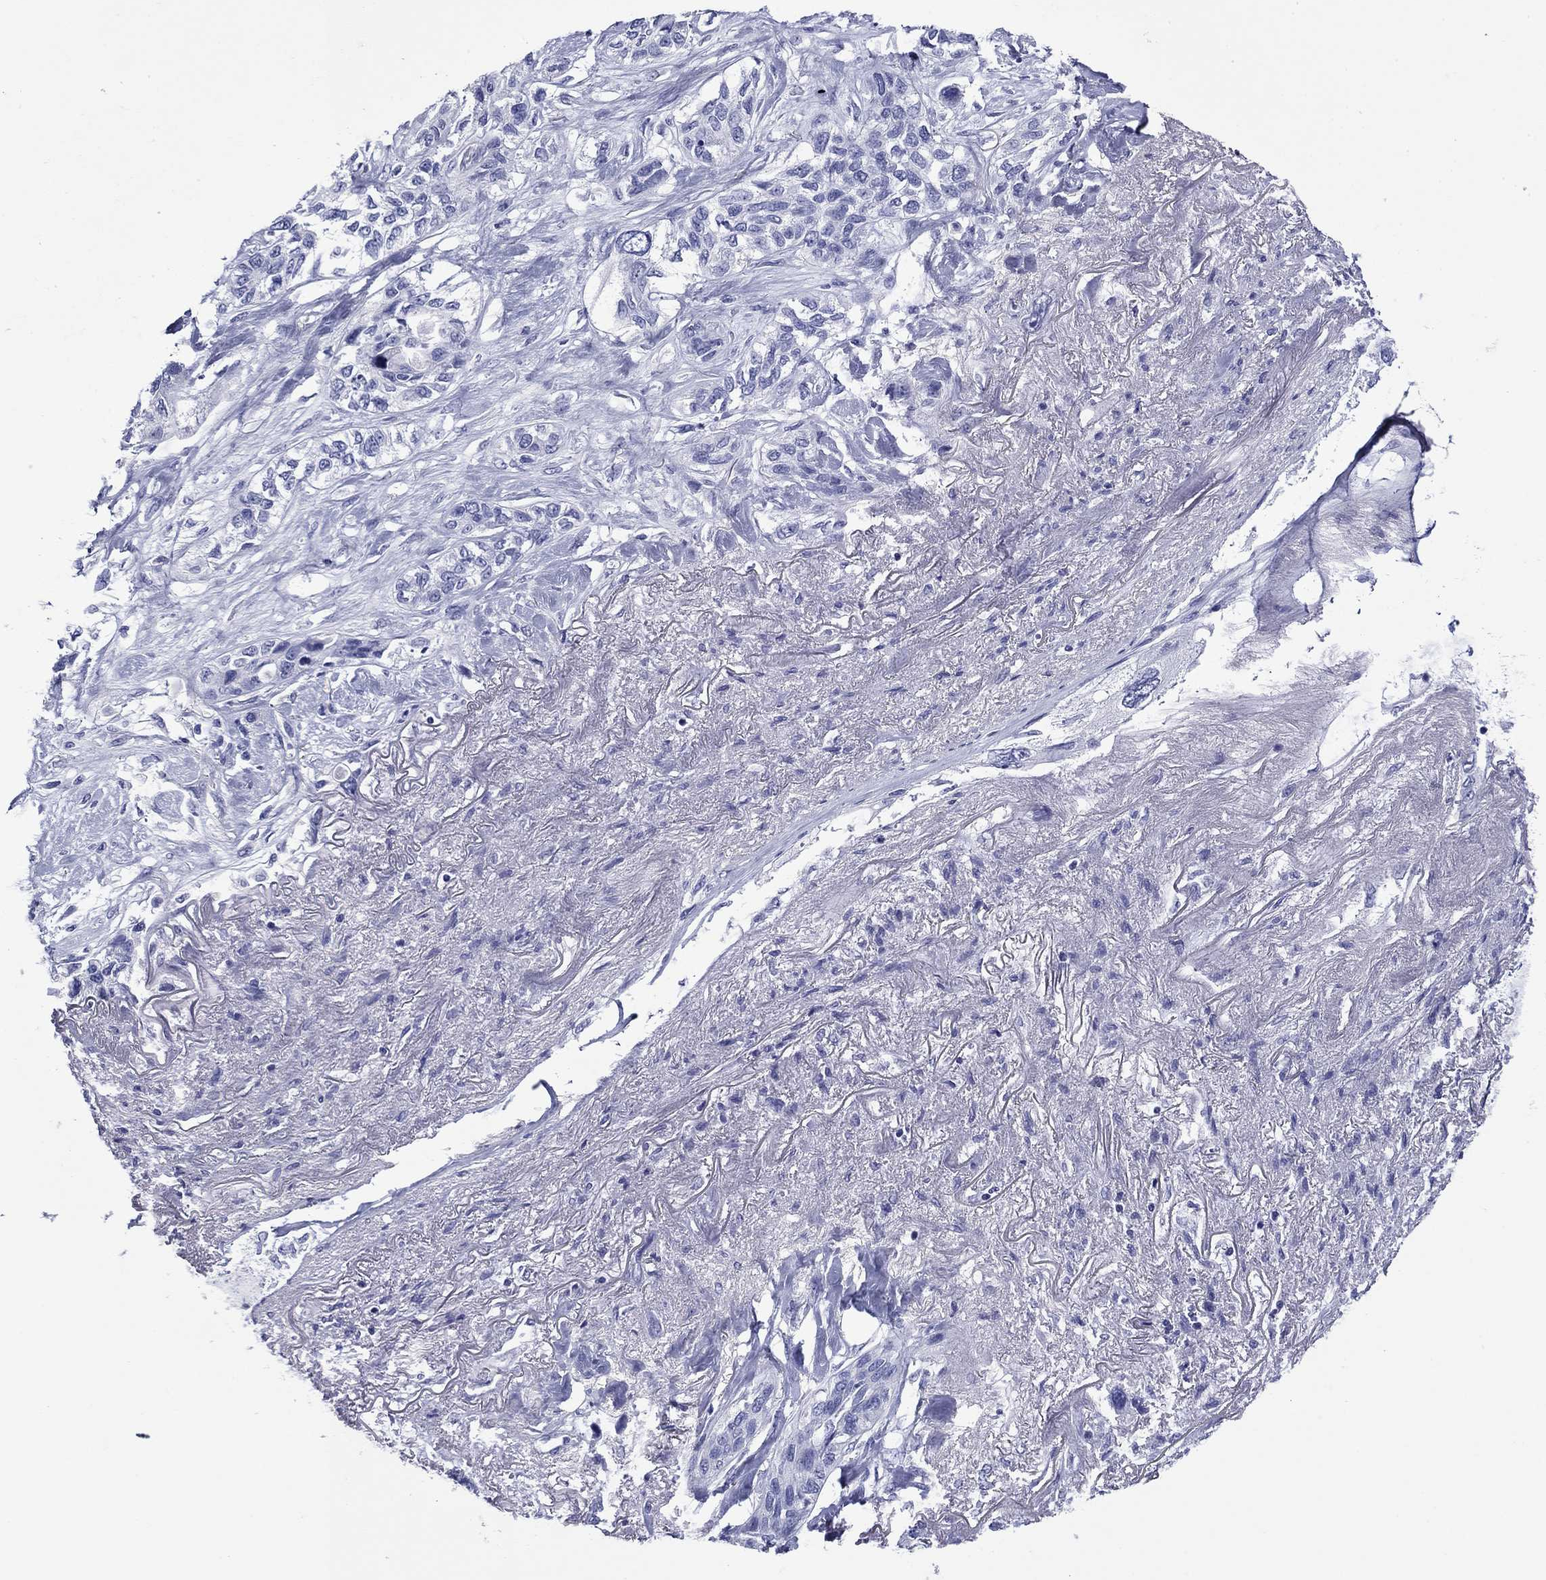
{"staining": {"intensity": "negative", "quantity": "none", "location": "none"}, "tissue": "lung cancer", "cell_type": "Tumor cells", "image_type": "cancer", "snomed": [{"axis": "morphology", "description": "Squamous cell carcinoma, NOS"}, {"axis": "topography", "description": "Lung"}], "caption": "An image of human lung cancer is negative for staining in tumor cells.", "gene": "GIP", "patient": {"sex": "female", "age": 70}}